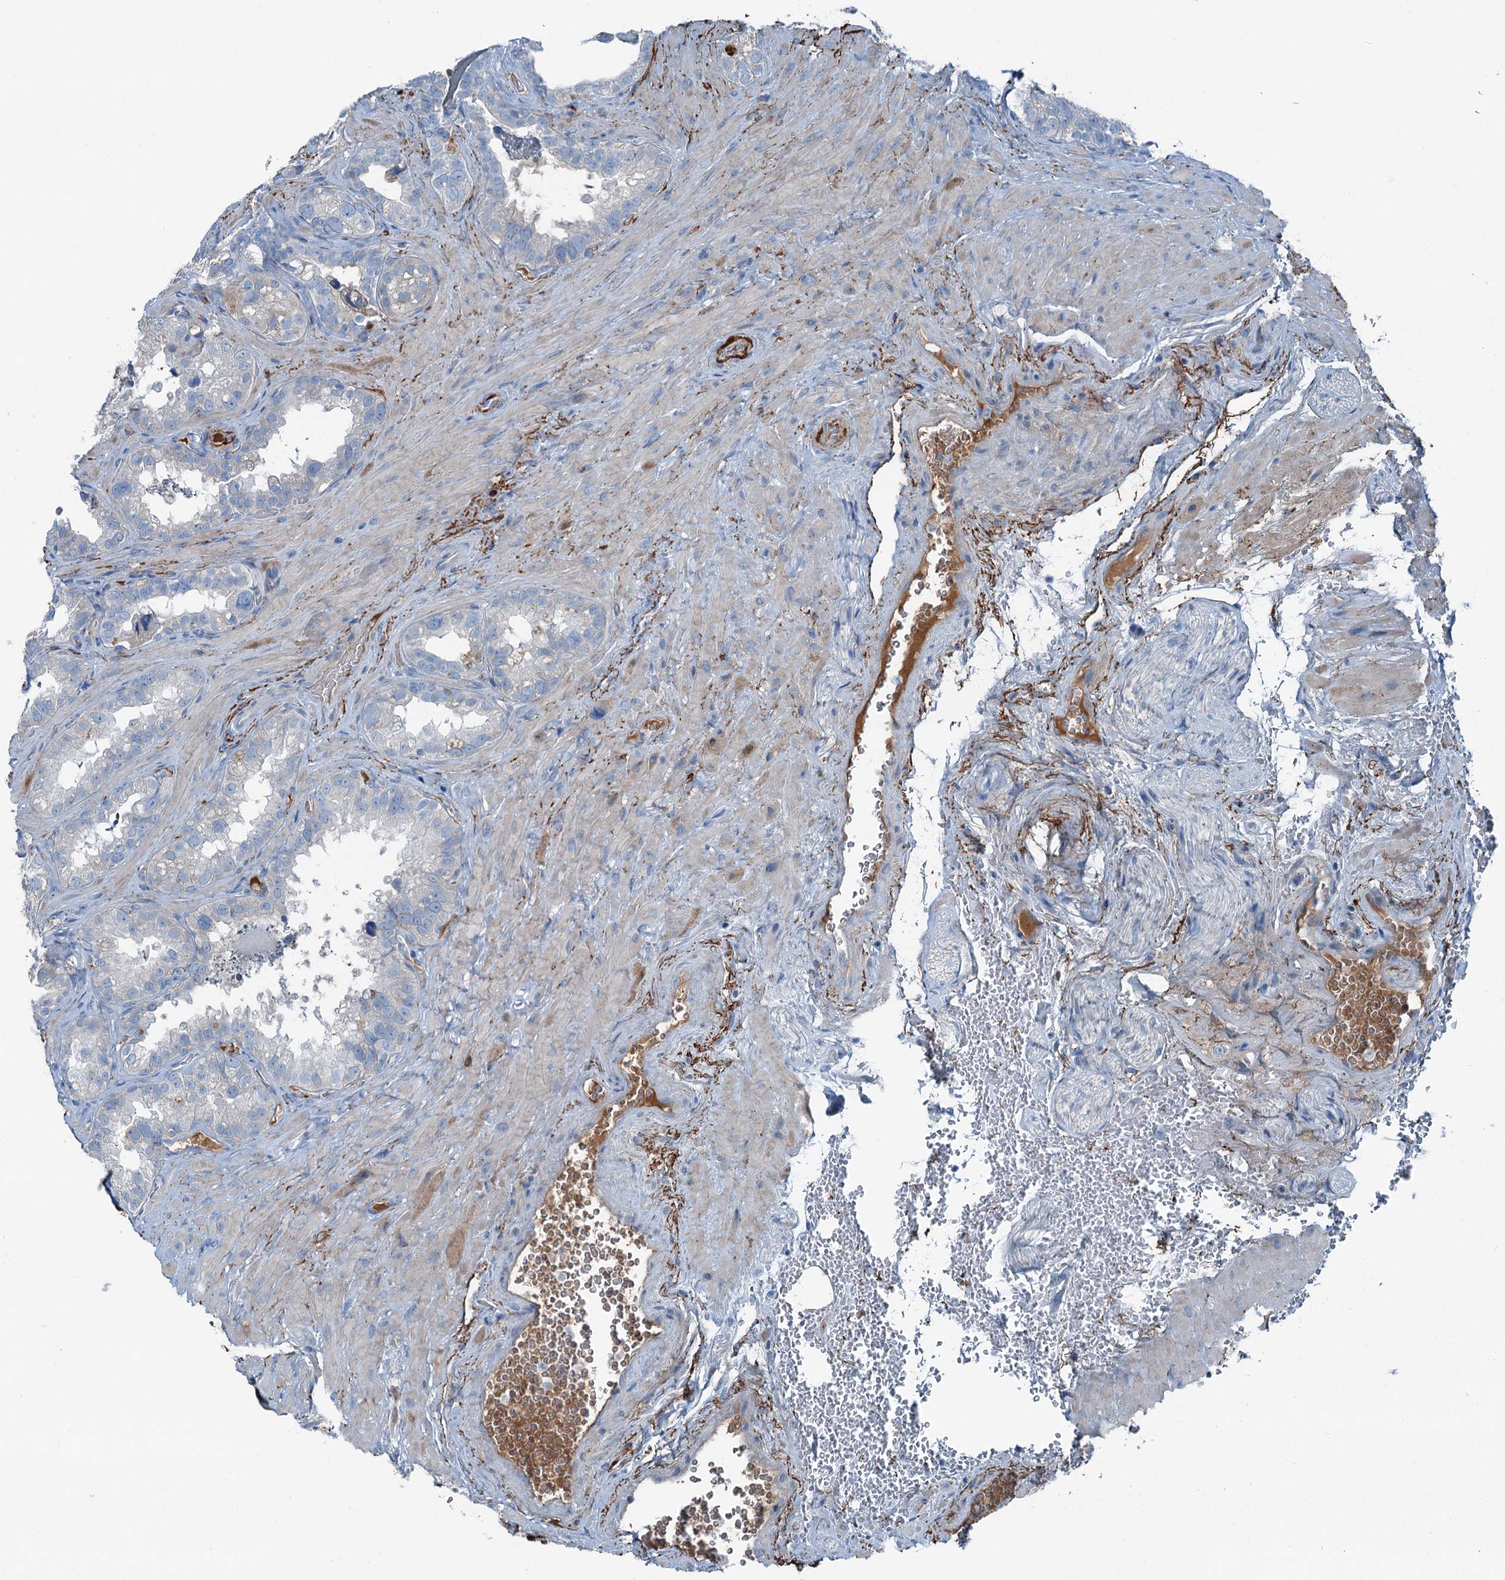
{"staining": {"intensity": "negative", "quantity": "none", "location": "none"}, "tissue": "seminal vesicle", "cell_type": "Glandular cells", "image_type": "normal", "snomed": [{"axis": "morphology", "description": "Normal tissue, NOS"}, {"axis": "topography", "description": "Seminal veicle"}, {"axis": "topography", "description": "Peripheral nerve tissue"}], "caption": "Glandular cells are negative for brown protein staining in unremarkable seminal vesicle. The staining was performed using DAB to visualize the protein expression in brown, while the nuclei were stained in blue with hematoxylin (Magnification: 20x).", "gene": "AXL", "patient": {"sex": "male", "age": 67}}